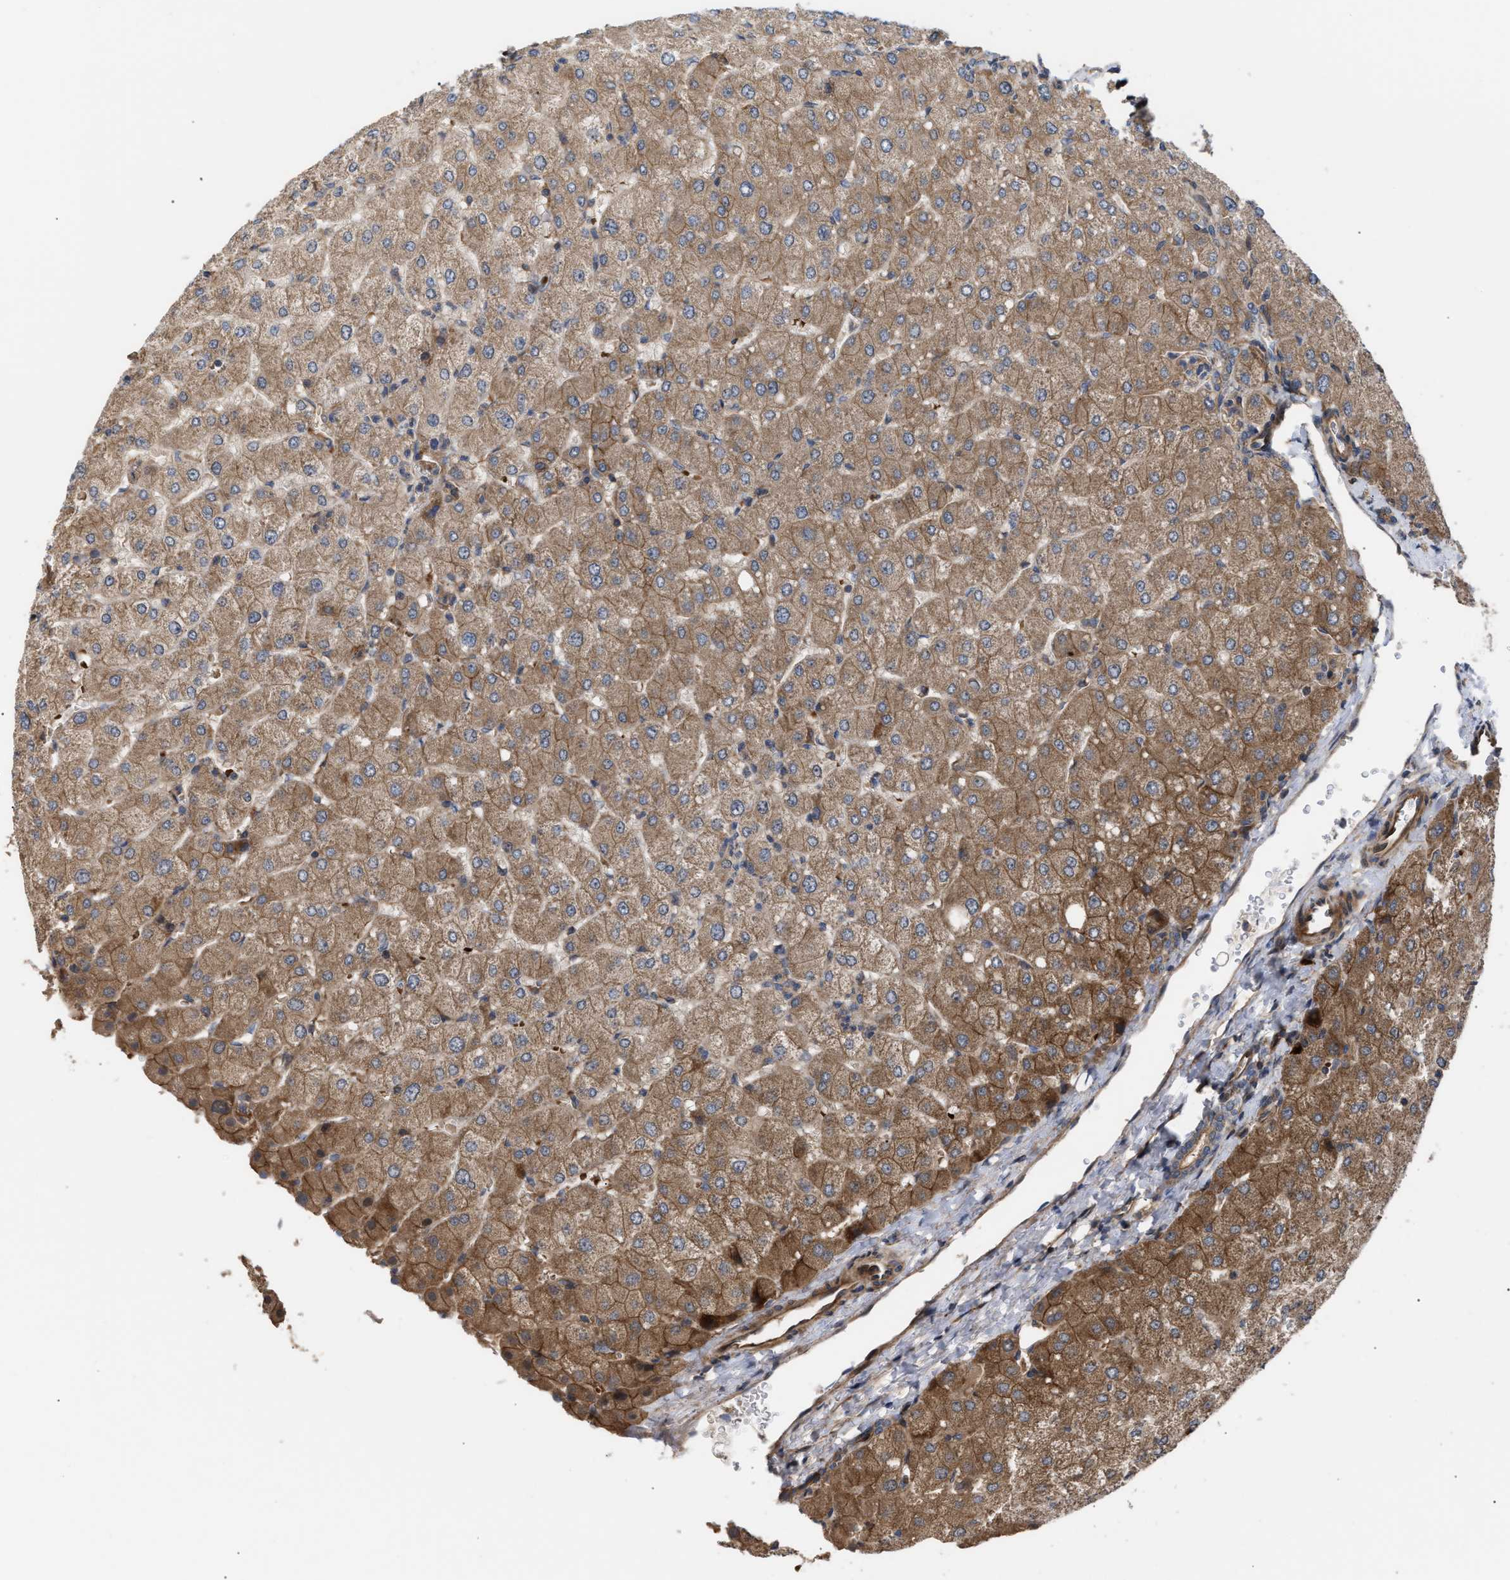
{"staining": {"intensity": "weak", "quantity": "<25%", "location": "cytoplasmic/membranous"}, "tissue": "liver", "cell_type": "Cholangiocytes", "image_type": "normal", "snomed": [{"axis": "morphology", "description": "Normal tissue, NOS"}, {"axis": "topography", "description": "Liver"}], "caption": "A histopathology image of liver stained for a protein demonstrates no brown staining in cholangiocytes.", "gene": "STAU1", "patient": {"sex": "male", "age": 55}}